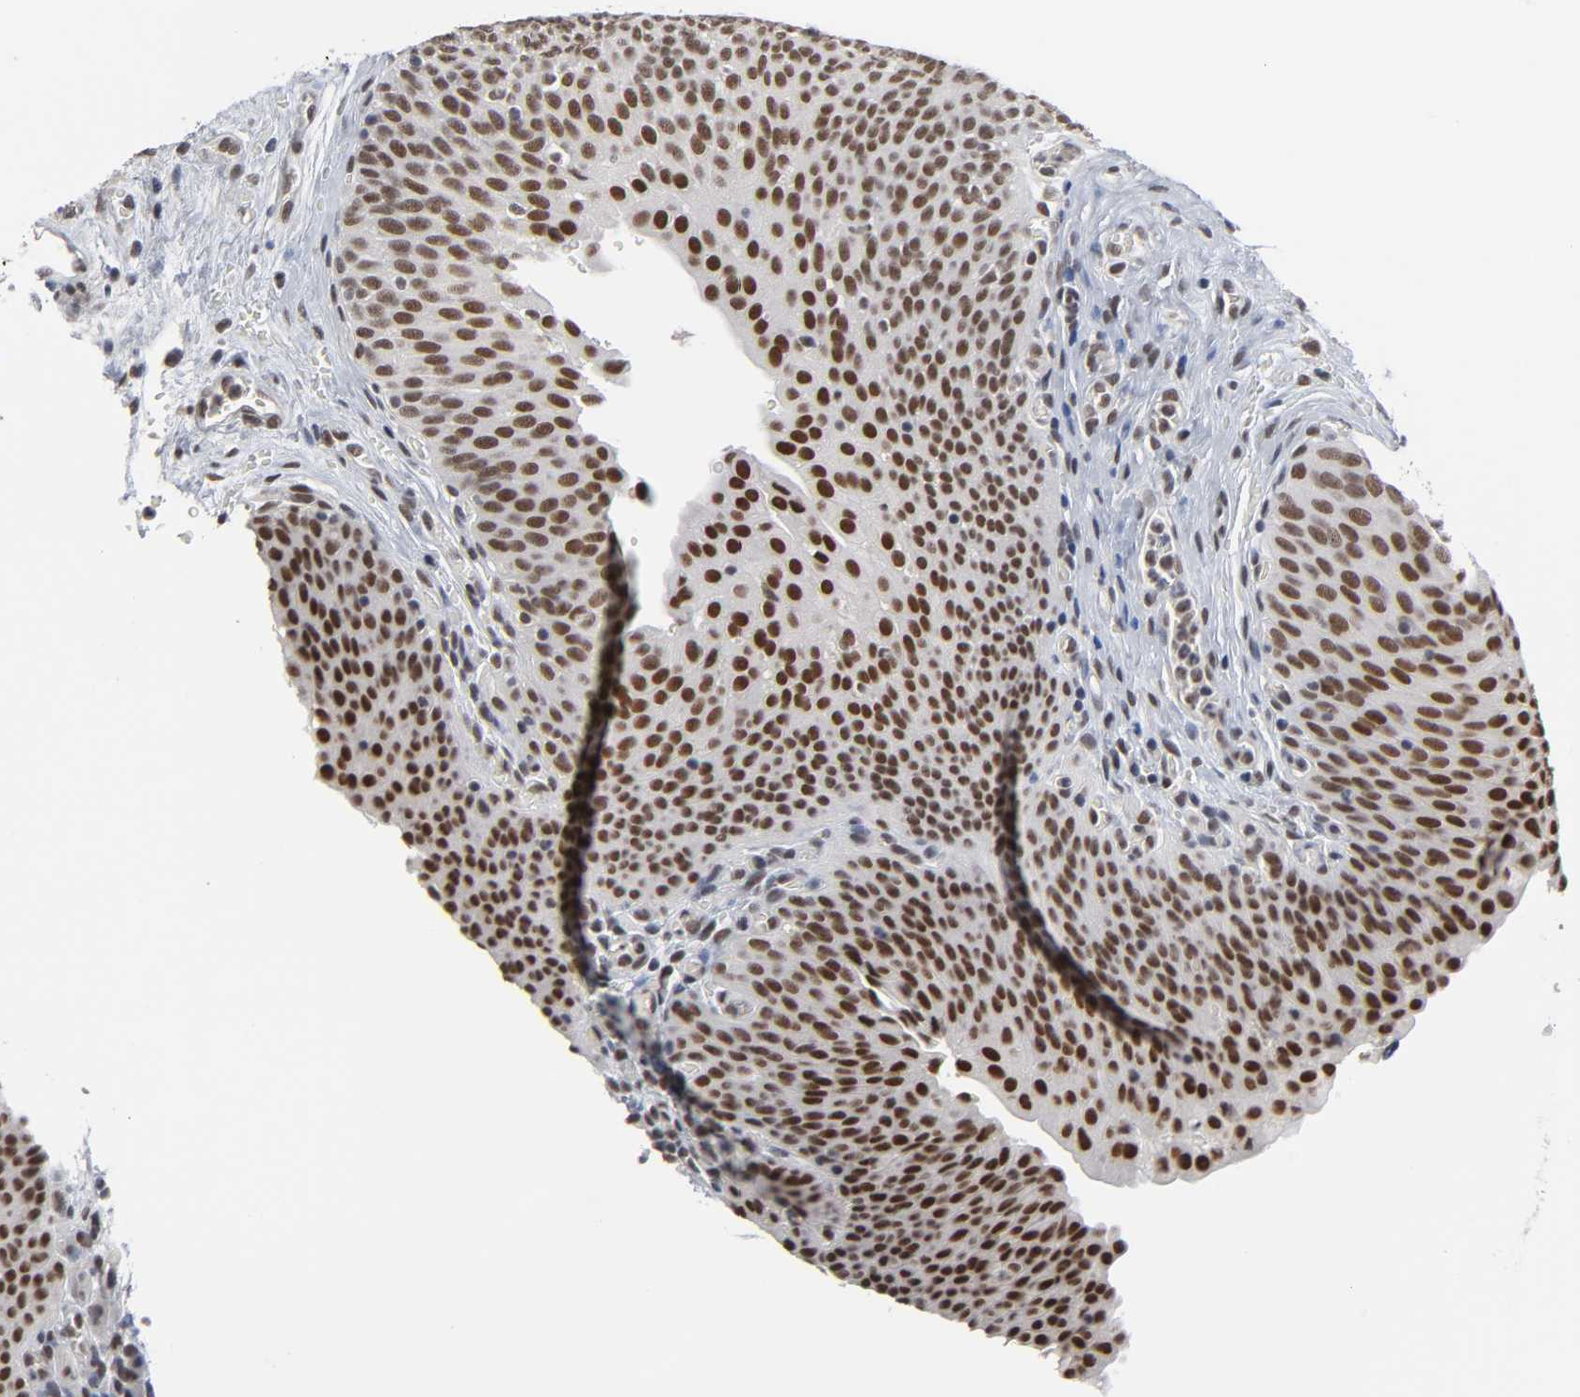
{"staining": {"intensity": "strong", "quantity": ">75%", "location": "nuclear"}, "tissue": "urinary bladder", "cell_type": "Urothelial cells", "image_type": "normal", "snomed": [{"axis": "morphology", "description": "Normal tissue, NOS"}, {"axis": "morphology", "description": "Dysplasia, NOS"}, {"axis": "topography", "description": "Urinary bladder"}], "caption": "Brown immunohistochemical staining in unremarkable urinary bladder displays strong nuclear positivity in approximately >75% of urothelial cells.", "gene": "TRIM33", "patient": {"sex": "male", "age": 35}}